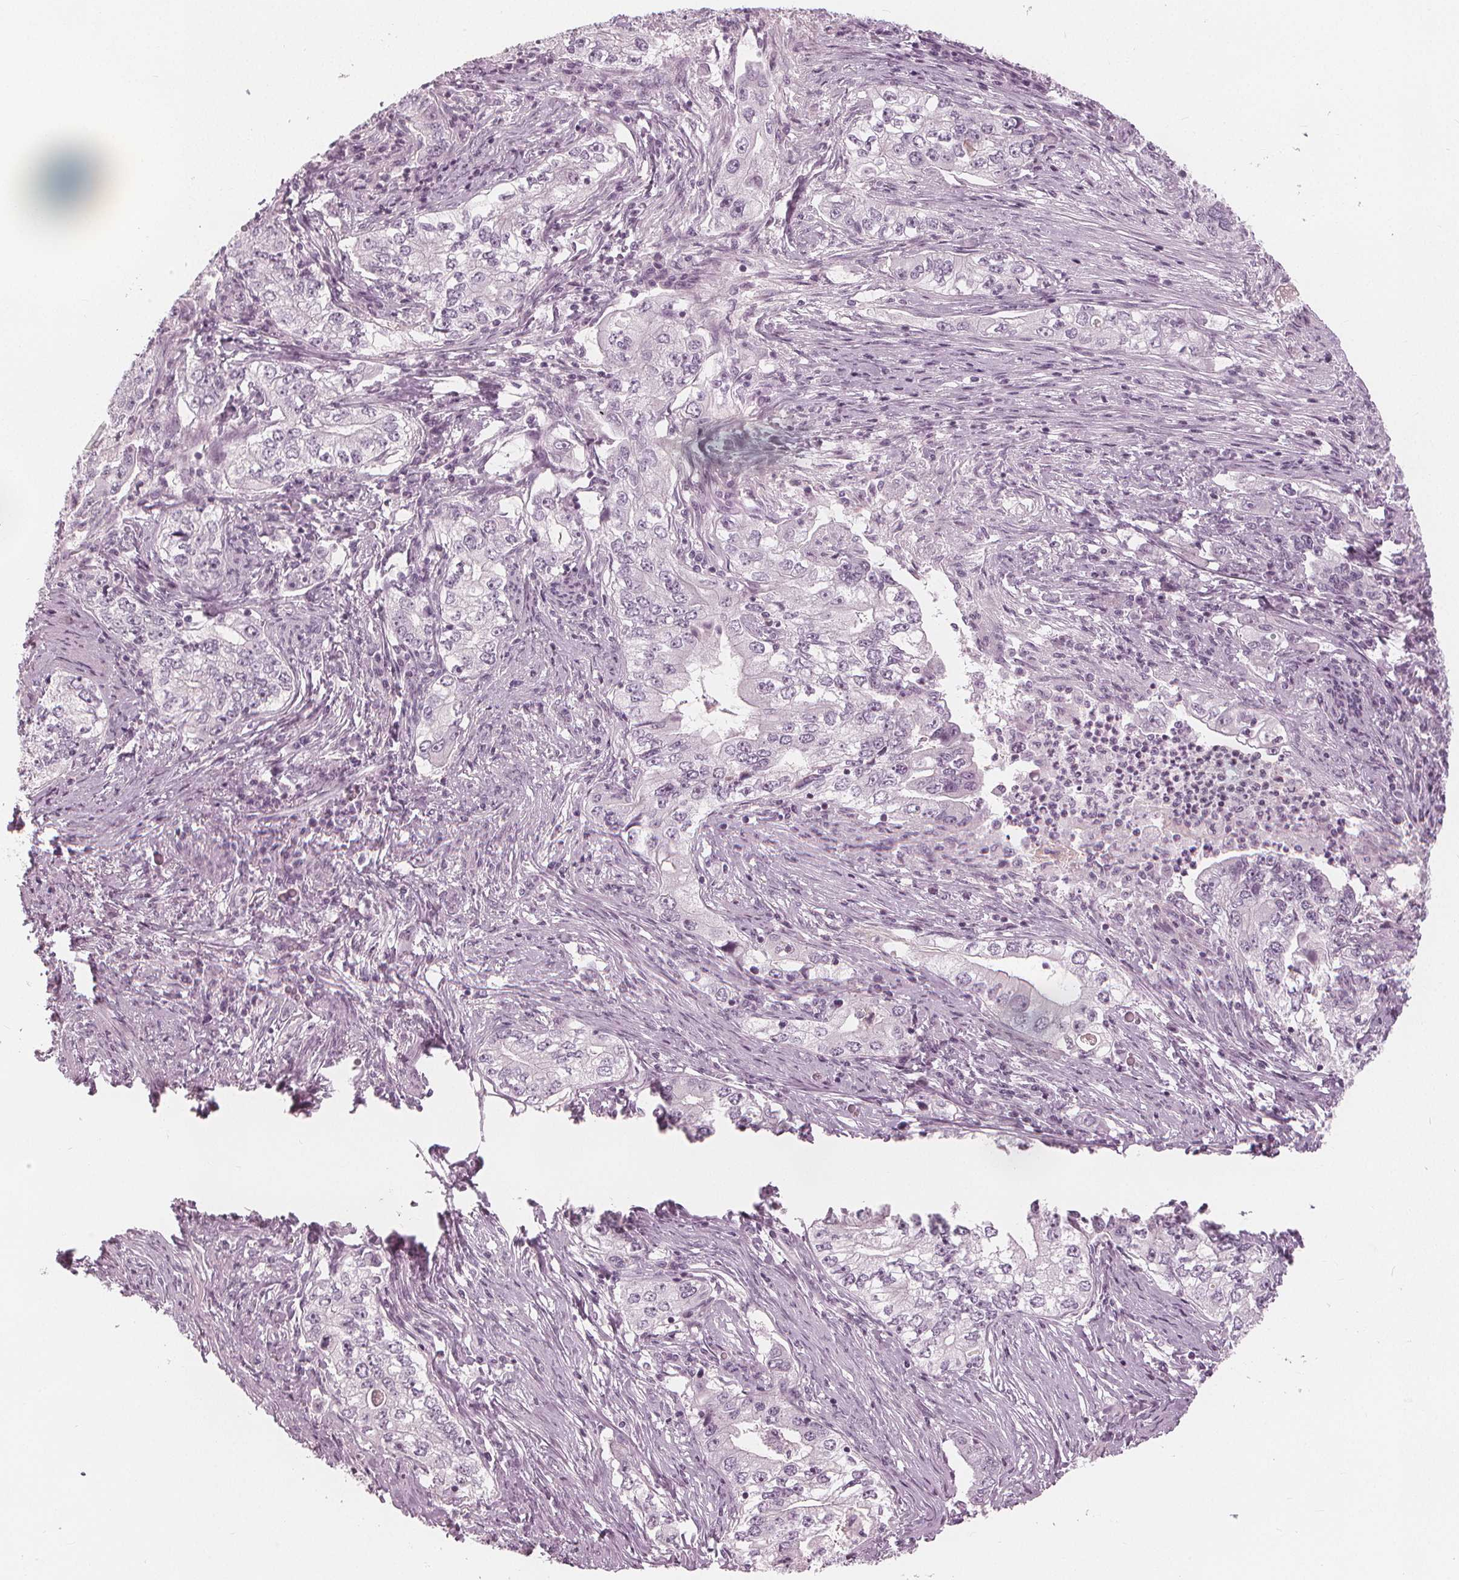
{"staining": {"intensity": "negative", "quantity": "none", "location": "none"}, "tissue": "stomach cancer", "cell_type": "Tumor cells", "image_type": "cancer", "snomed": [{"axis": "morphology", "description": "Adenocarcinoma, NOS"}, {"axis": "topography", "description": "Stomach, lower"}], "caption": "Immunohistochemistry histopathology image of neoplastic tissue: stomach adenocarcinoma stained with DAB (3,3'-diaminobenzidine) exhibits no significant protein expression in tumor cells.", "gene": "PAEP", "patient": {"sex": "female", "age": 72}}